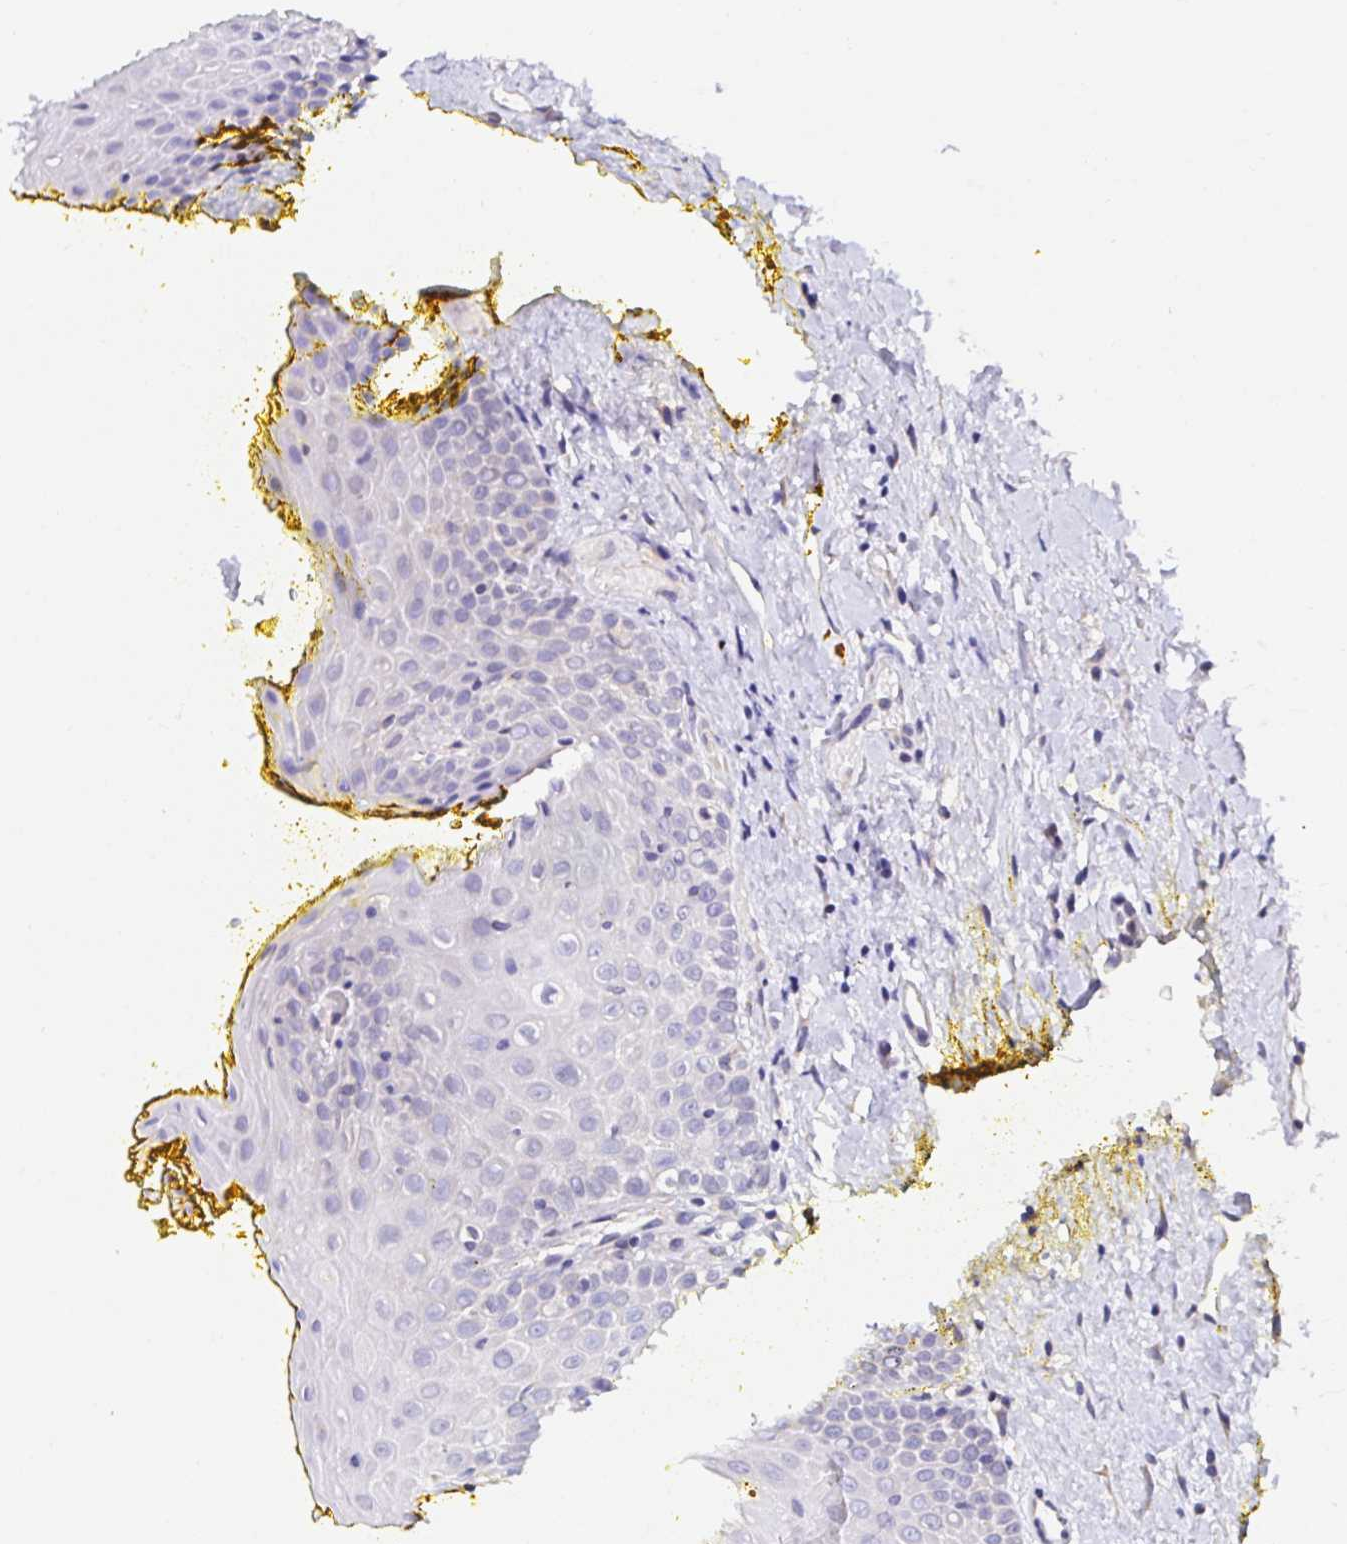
{"staining": {"intensity": "negative", "quantity": "none", "location": "none"}, "tissue": "oral mucosa", "cell_type": "Squamous epithelial cells", "image_type": "normal", "snomed": [{"axis": "morphology", "description": "Normal tissue, NOS"}, {"axis": "morphology", "description": "Squamous cell carcinoma, NOS"}, {"axis": "topography", "description": "Oral tissue"}, {"axis": "topography", "description": "Head-Neck"}], "caption": "Immunohistochemistry (IHC) histopathology image of unremarkable oral mucosa stained for a protein (brown), which demonstrates no staining in squamous epithelial cells. (DAB IHC with hematoxylin counter stain).", "gene": "VSIG2", "patient": {"sex": "female", "age": 70}}